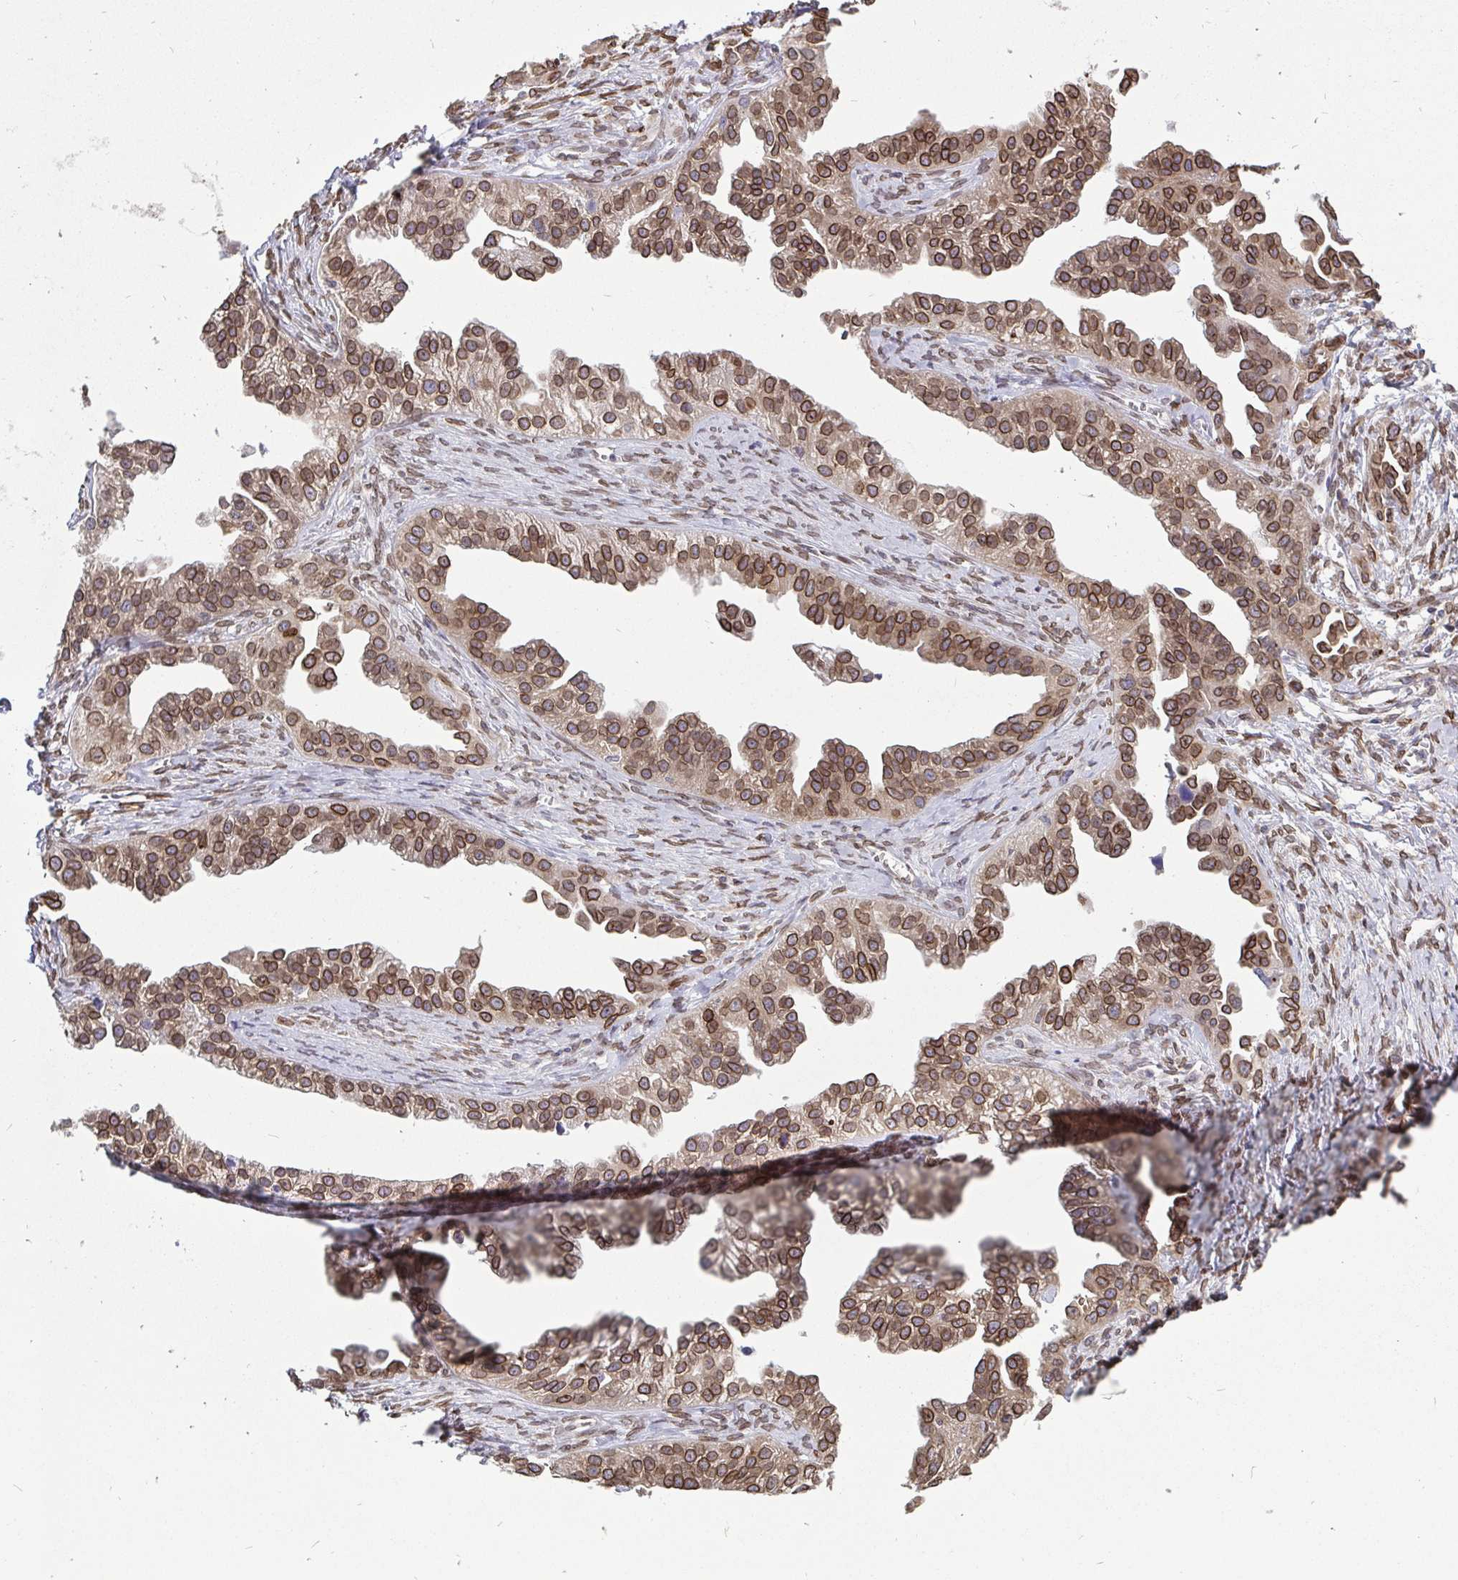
{"staining": {"intensity": "moderate", "quantity": ">75%", "location": "cytoplasmic/membranous,nuclear"}, "tissue": "ovarian cancer", "cell_type": "Tumor cells", "image_type": "cancer", "snomed": [{"axis": "morphology", "description": "Cystadenocarcinoma, serous, NOS"}, {"axis": "topography", "description": "Ovary"}], "caption": "Serous cystadenocarcinoma (ovarian) tissue exhibits moderate cytoplasmic/membranous and nuclear staining in approximately >75% of tumor cells", "gene": "EMD", "patient": {"sex": "female", "age": 75}}